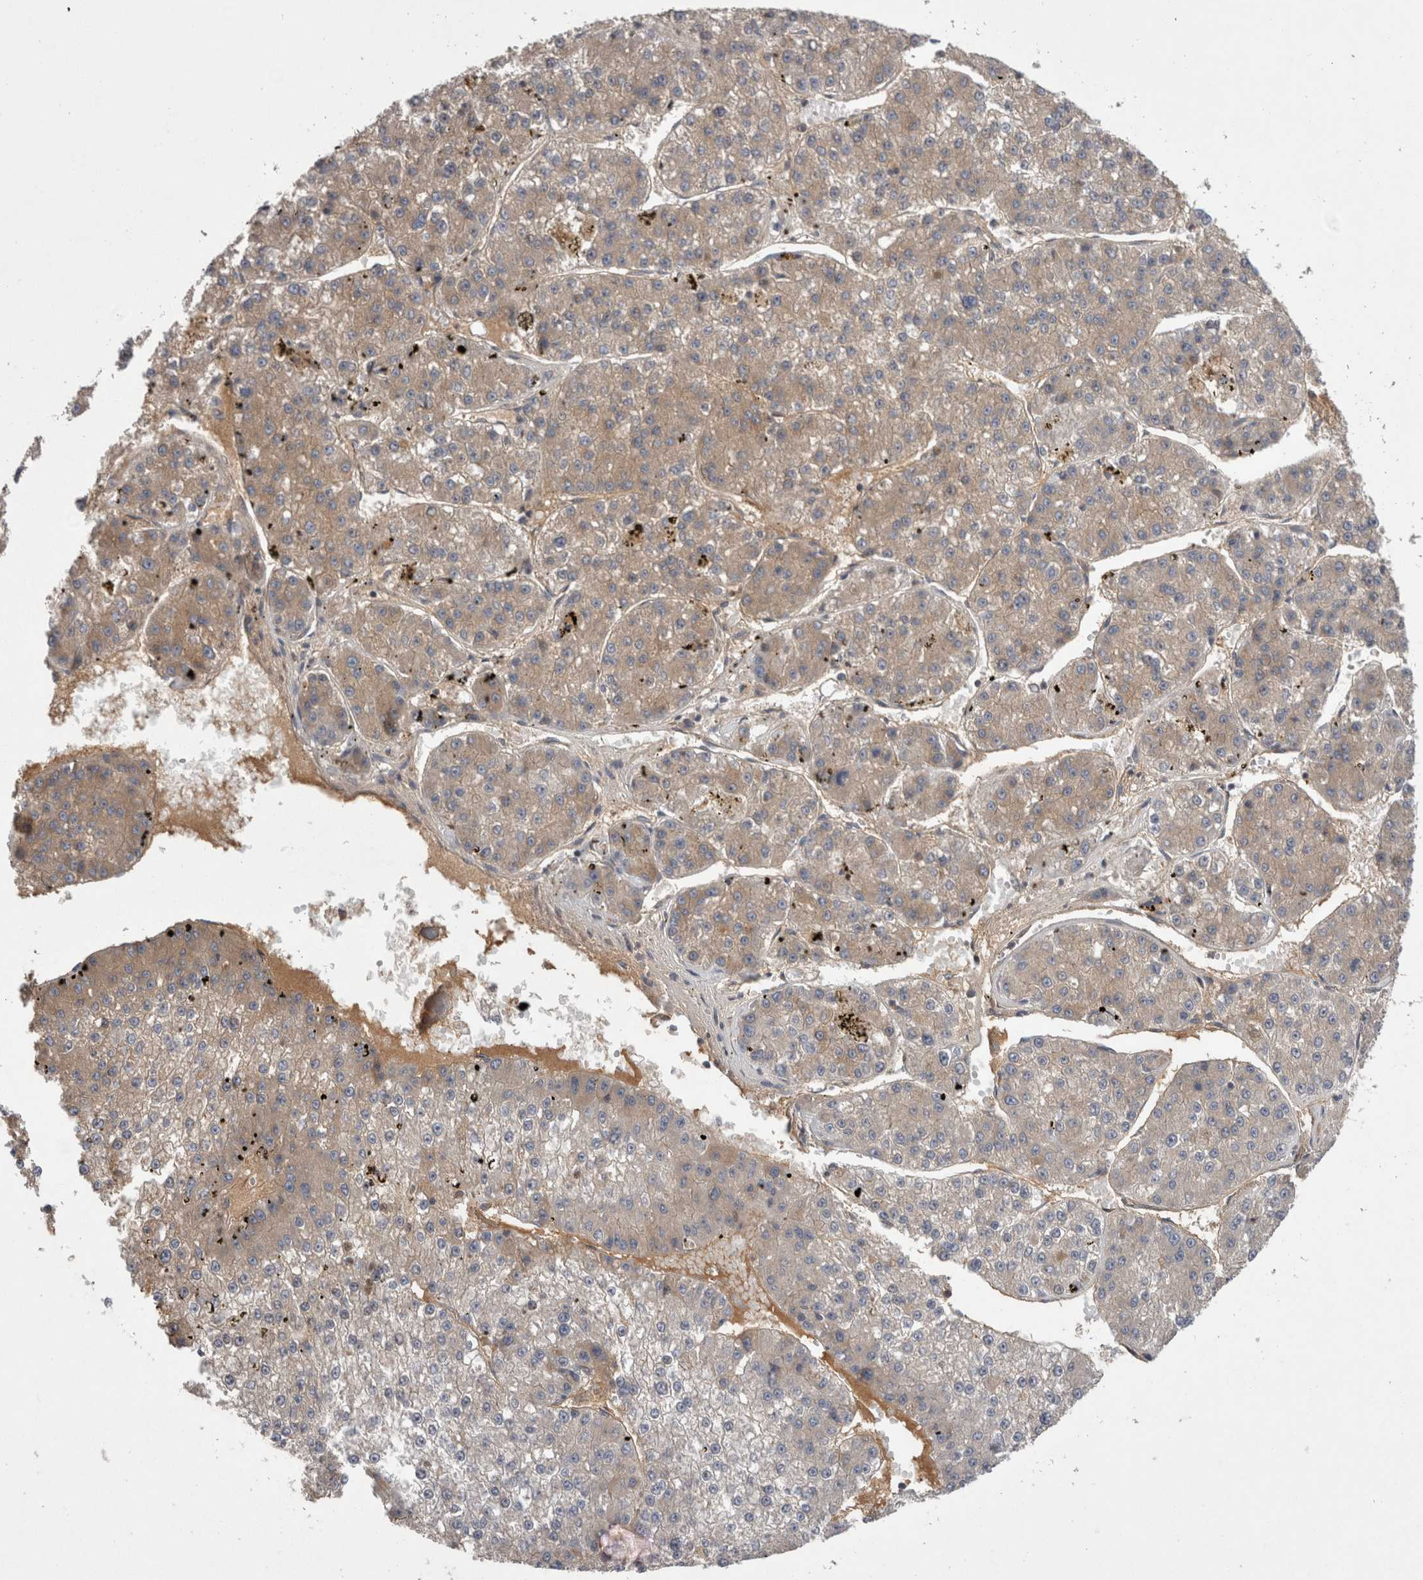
{"staining": {"intensity": "weak", "quantity": "25%-75%", "location": "cytoplasmic/membranous"}, "tissue": "liver cancer", "cell_type": "Tumor cells", "image_type": "cancer", "snomed": [{"axis": "morphology", "description": "Carcinoma, Hepatocellular, NOS"}, {"axis": "topography", "description": "Liver"}], "caption": "Immunohistochemical staining of human hepatocellular carcinoma (liver) shows low levels of weak cytoplasmic/membranous protein staining in approximately 25%-75% of tumor cells.", "gene": "DARS2", "patient": {"sex": "female", "age": 73}}